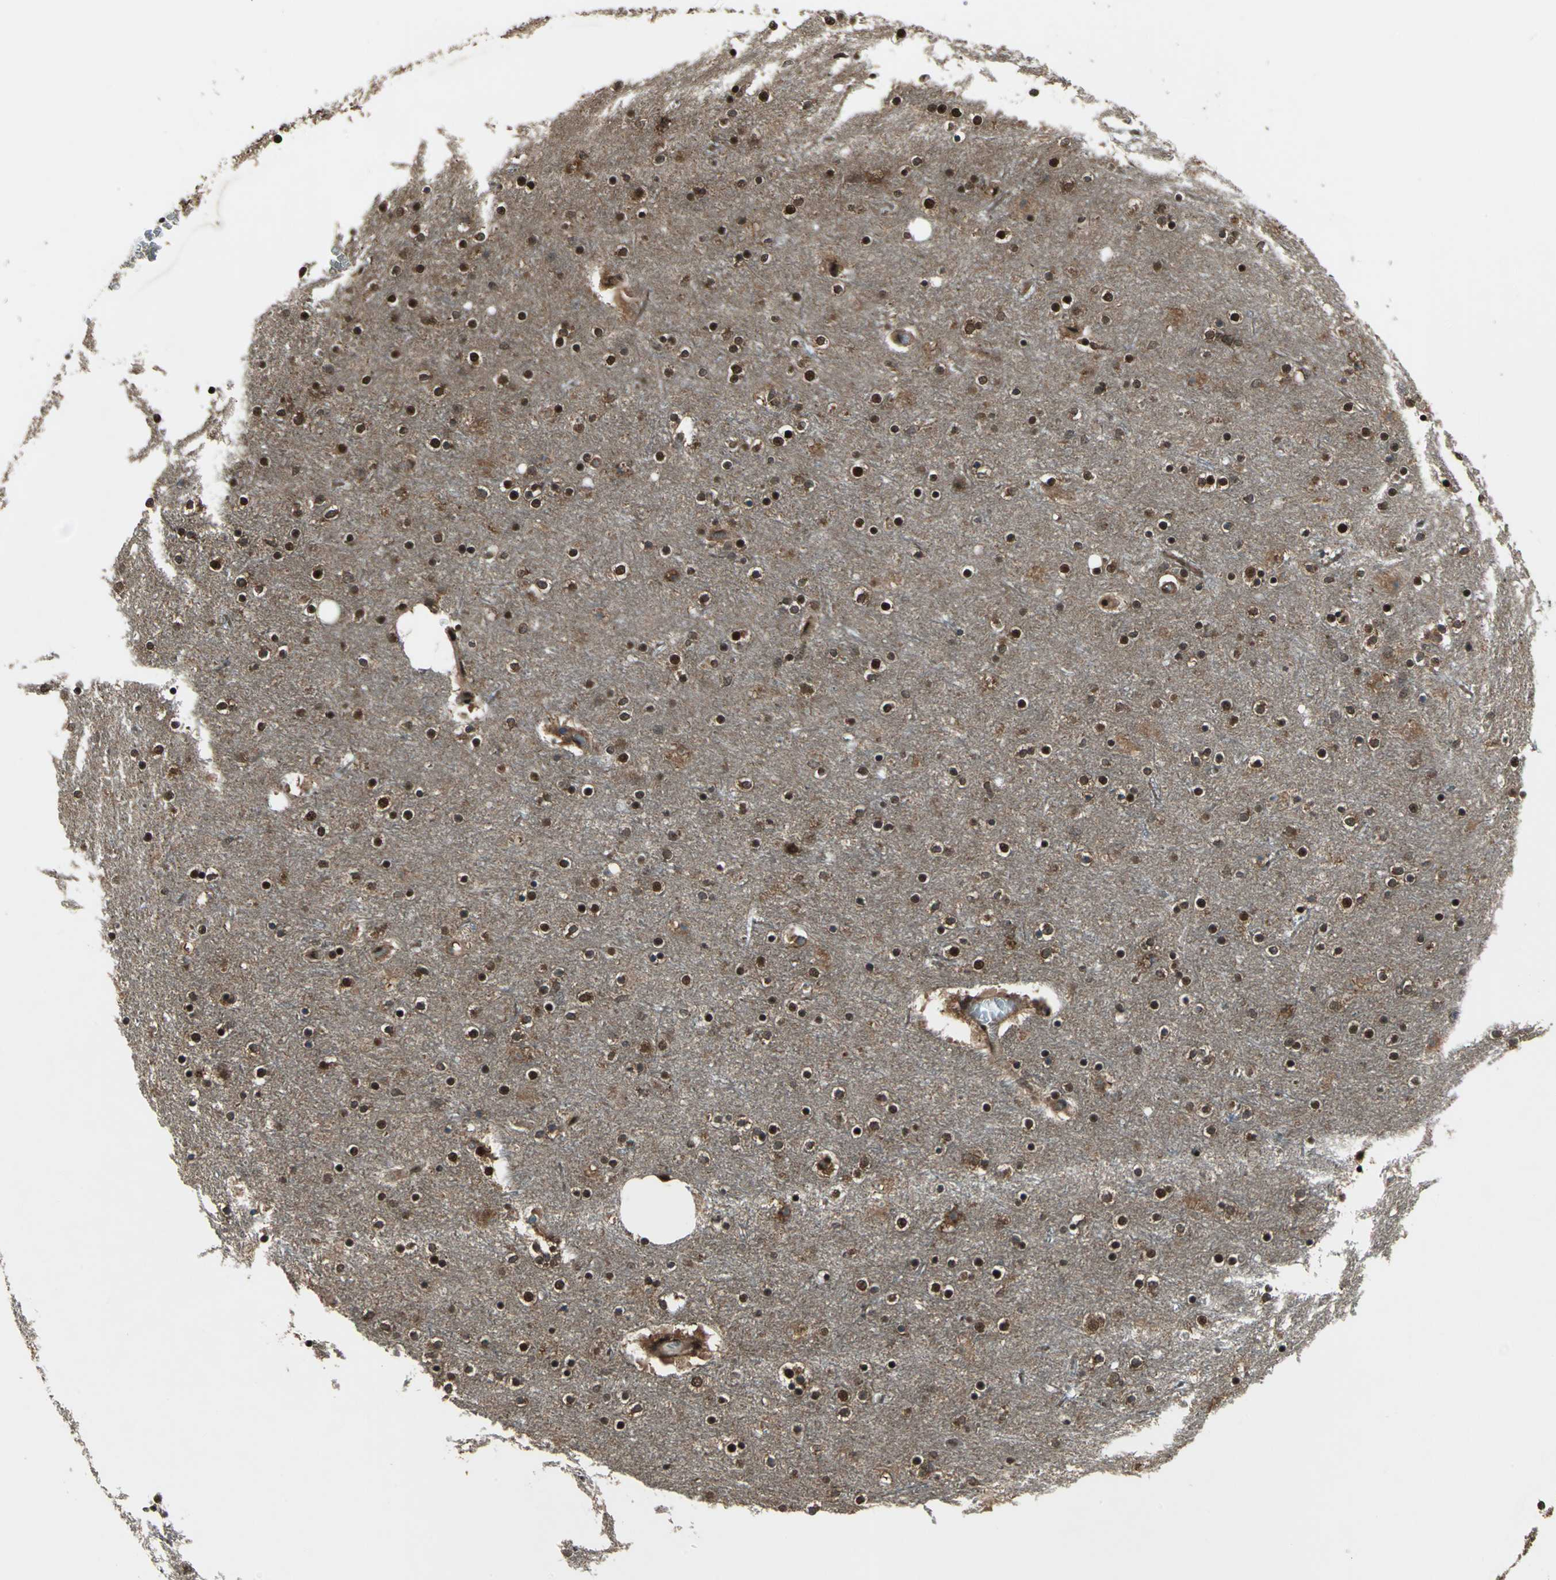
{"staining": {"intensity": "strong", "quantity": ">75%", "location": "cytoplasmic/membranous,nuclear"}, "tissue": "cerebral cortex", "cell_type": "Endothelial cells", "image_type": "normal", "snomed": [{"axis": "morphology", "description": "Normal tissue, NOS"}, {"axis": "topography", "description": "Cerebral cortex"}], "caption": "IHC (DAB) staining of benign human cerebral cortex demonstrates strong cytoplasmic/membranous,nuclear protein positivity in approximately >75% of endothelial cells. (DAB (3,3'-diaminobenzidine) = brown stain, brightfield microscopy at high magnification).", "gene": "COPS5", "patient": {"sex": "female", "age": 54}}